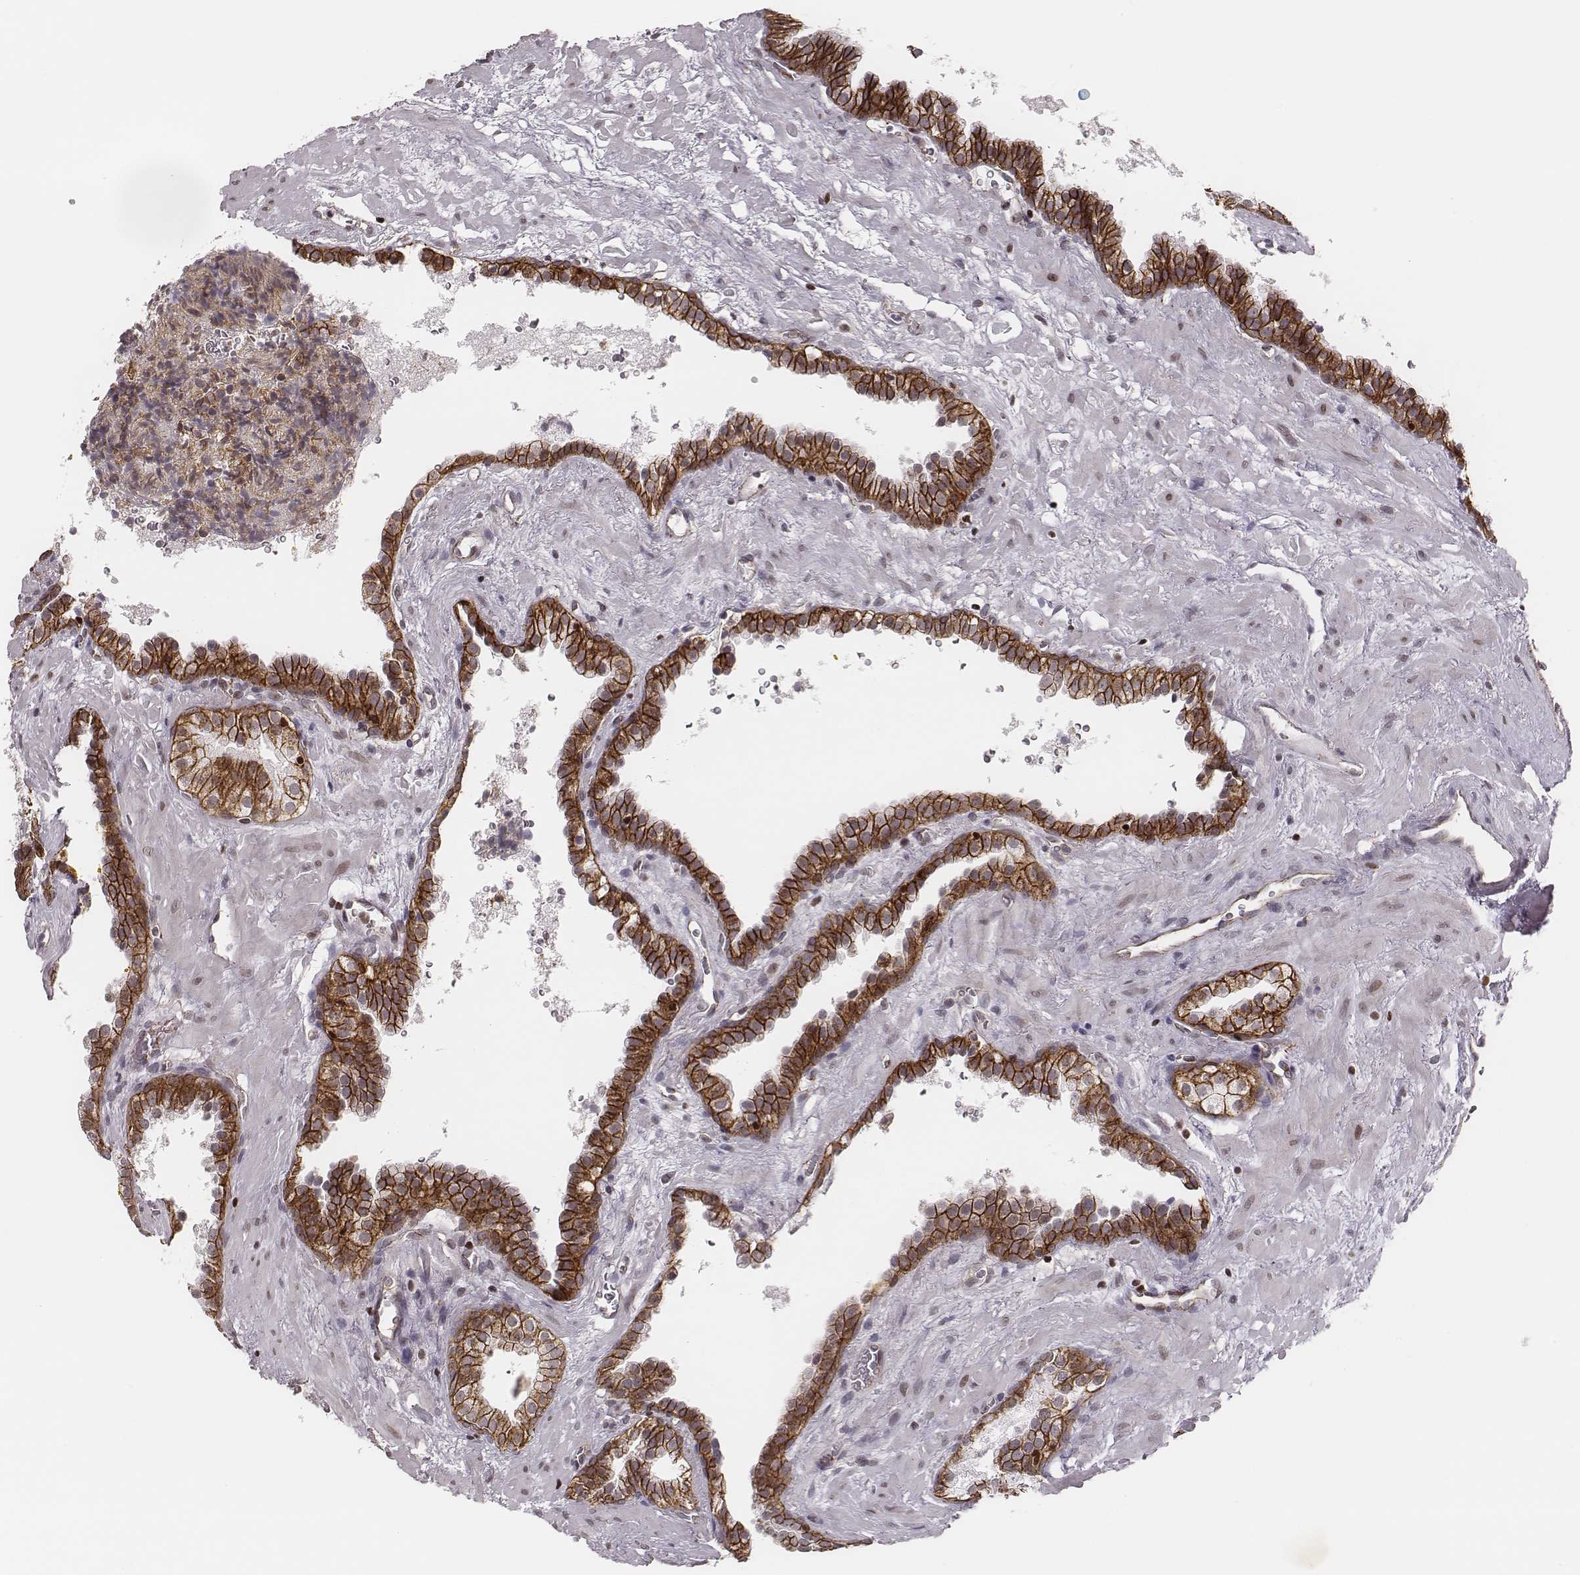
{"staining": {"intensity": "moderate", "quantity": ">75%", "location": "cytoplasmic/membranous"}, "tissue": "prostate cancer", "cell_type": "Tumor cells", "image_type": "cancer", "snomed": [{"axis": "morphology", "description": "Adenocarcinoma, NOS"}, {"axis": "topography", "description": "Prostate"}], "caption": "Tumor cells demonstrate moderate cytoplasmic/membranous expression in approximately >75% of cells in prostate cancer.", "gene": "WDR59", "patient": {"sex": "male", "age": 66}}